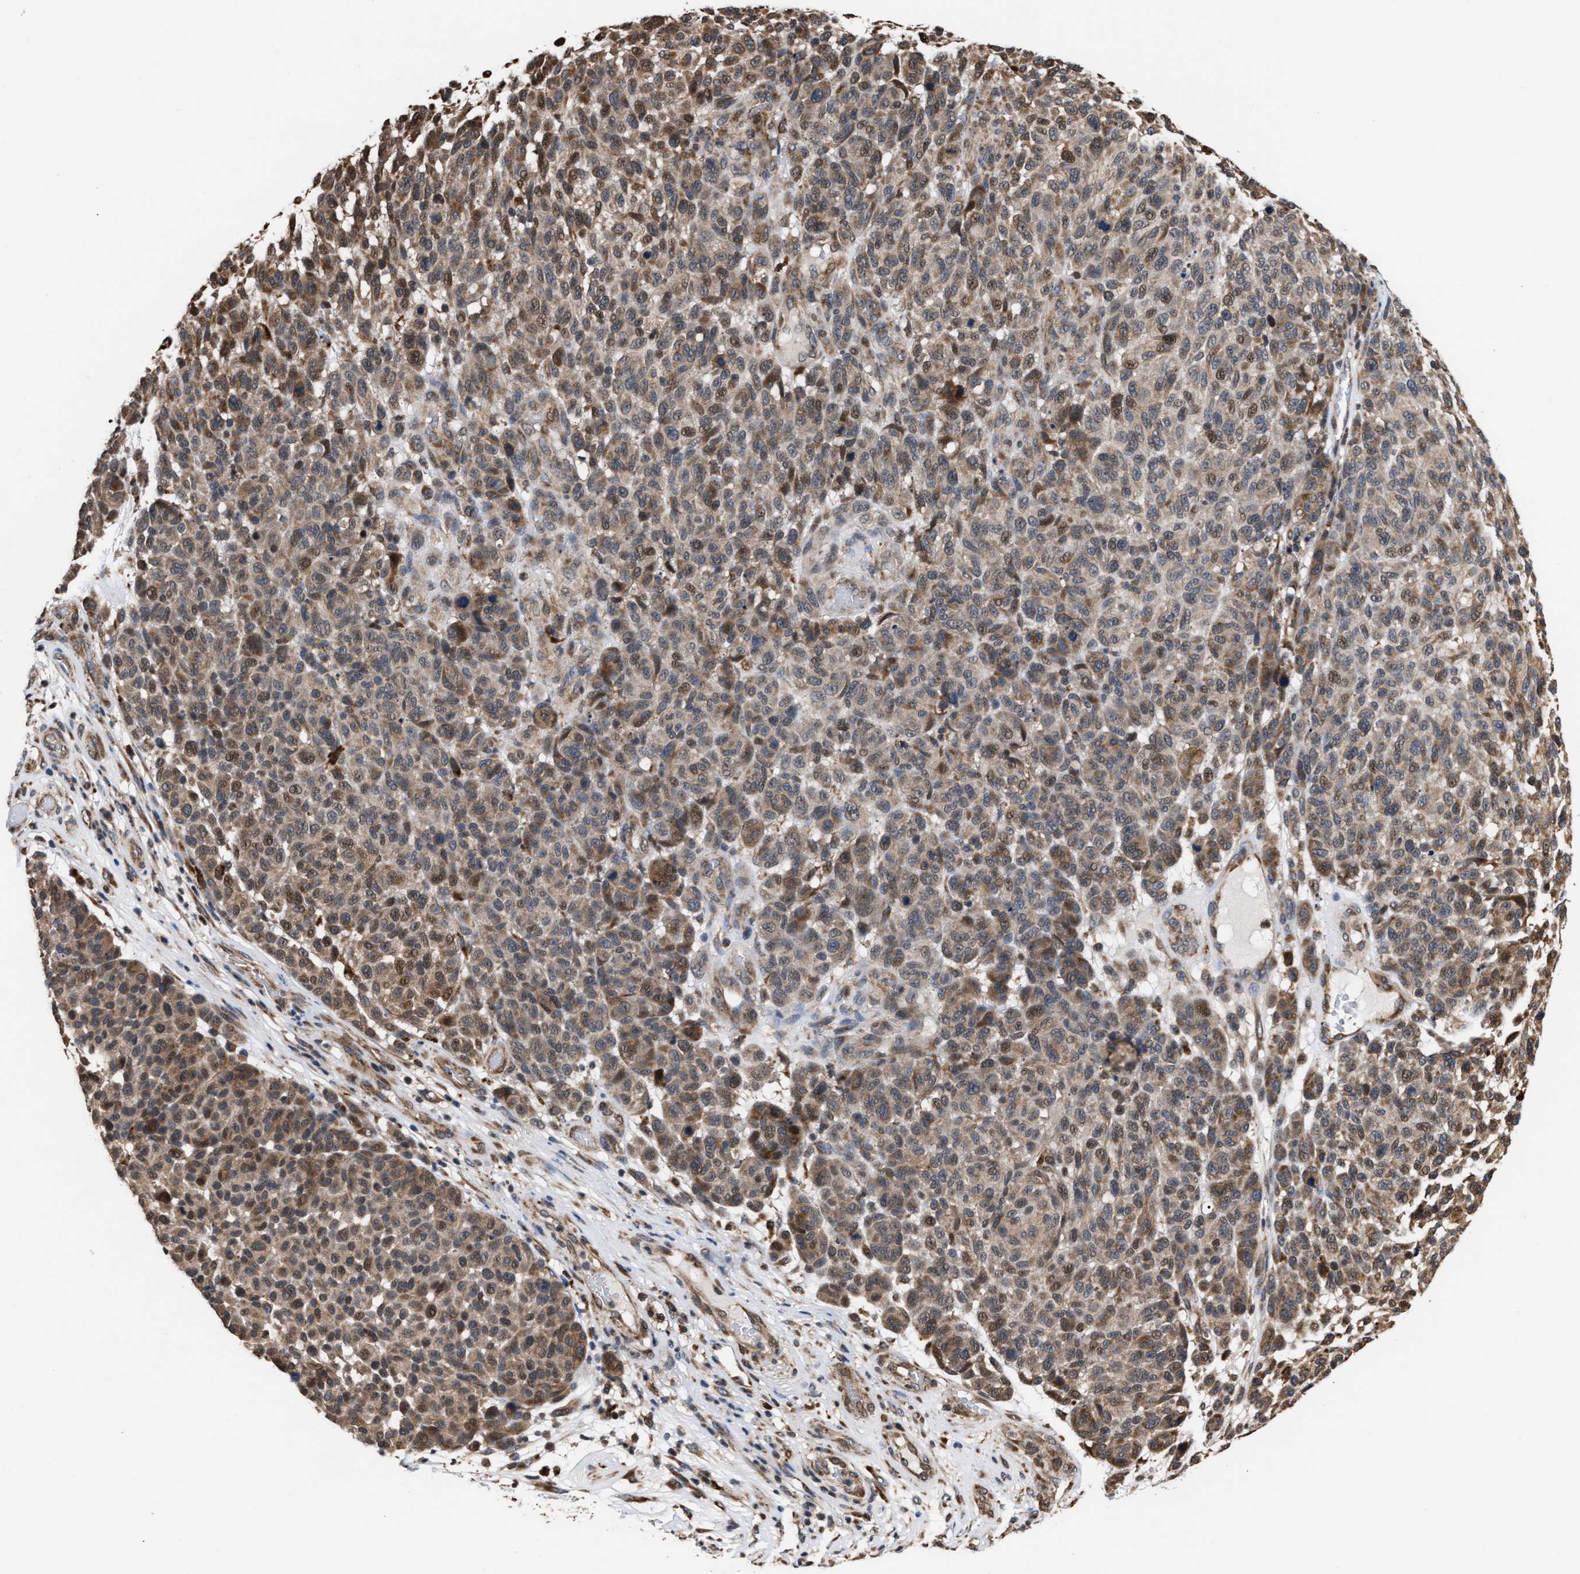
{"staining": {"intensity": "moderate", "quantity": ">75%", "location": "cytoplasmic/membranous"}, "tissue": "melanoma", "cell_type": "Tumor cells", "image_type": "cancer", "snomed": [{"axis": "morphology", "description": "Malignant melanoma, NOS"}, {"axis": "topography", "description": "Skin"}], "caption": "IHC staining of malignant melanoma, which reveals medium levels of moderate cytoplasmic/membranous expression in approximately >75% of tumor cells indicating moderate cytoplasmic/membranous protein positivity. The staining was performed using DAB (brown) for protein detection and nuclei were counterstained in hematoxylin (blue).", "gene": "GOSR1", "patient": {"sex": "male", "age": 59}}